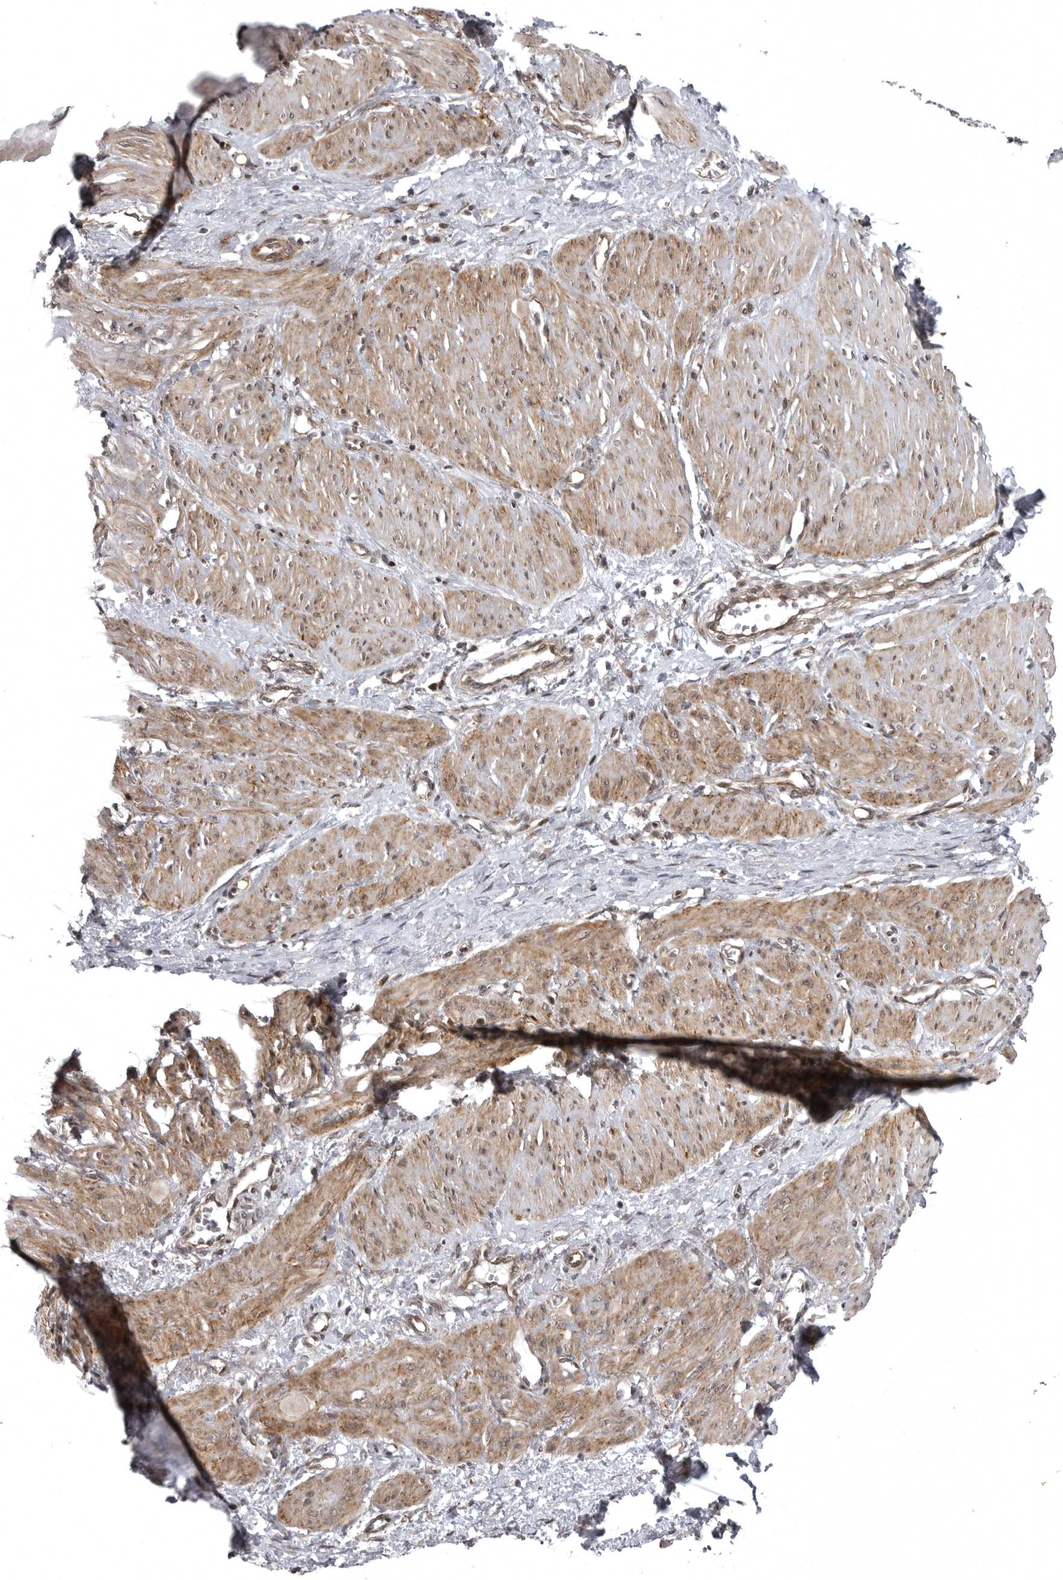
{"staining": {"intensity": "moderate", "quantity": "25%-75%", "location": "cytoplasmic/membranous"}, "tissue": "smooth muscle", "cell_type": "Smooth muscle cells", "image_type": "normal", "snomed": [{"axis": "morphology", "description": "Normal tissue, NOS"}, {"axis": "topography", "description": "Endometrium"}], "caption": "Protein expression analysis of unremarkable smooth muscle demonstrates moderate cytoplasmic/membranous positivity in about 25%-75% of smooth muscle cells. The staining is performed using DAB brown chromogen to label protein expression. The nuclei are counter-stained blue using hematoxylin.", "gene": "SNX16", "patient": {"sex": "female", "age": 33}}